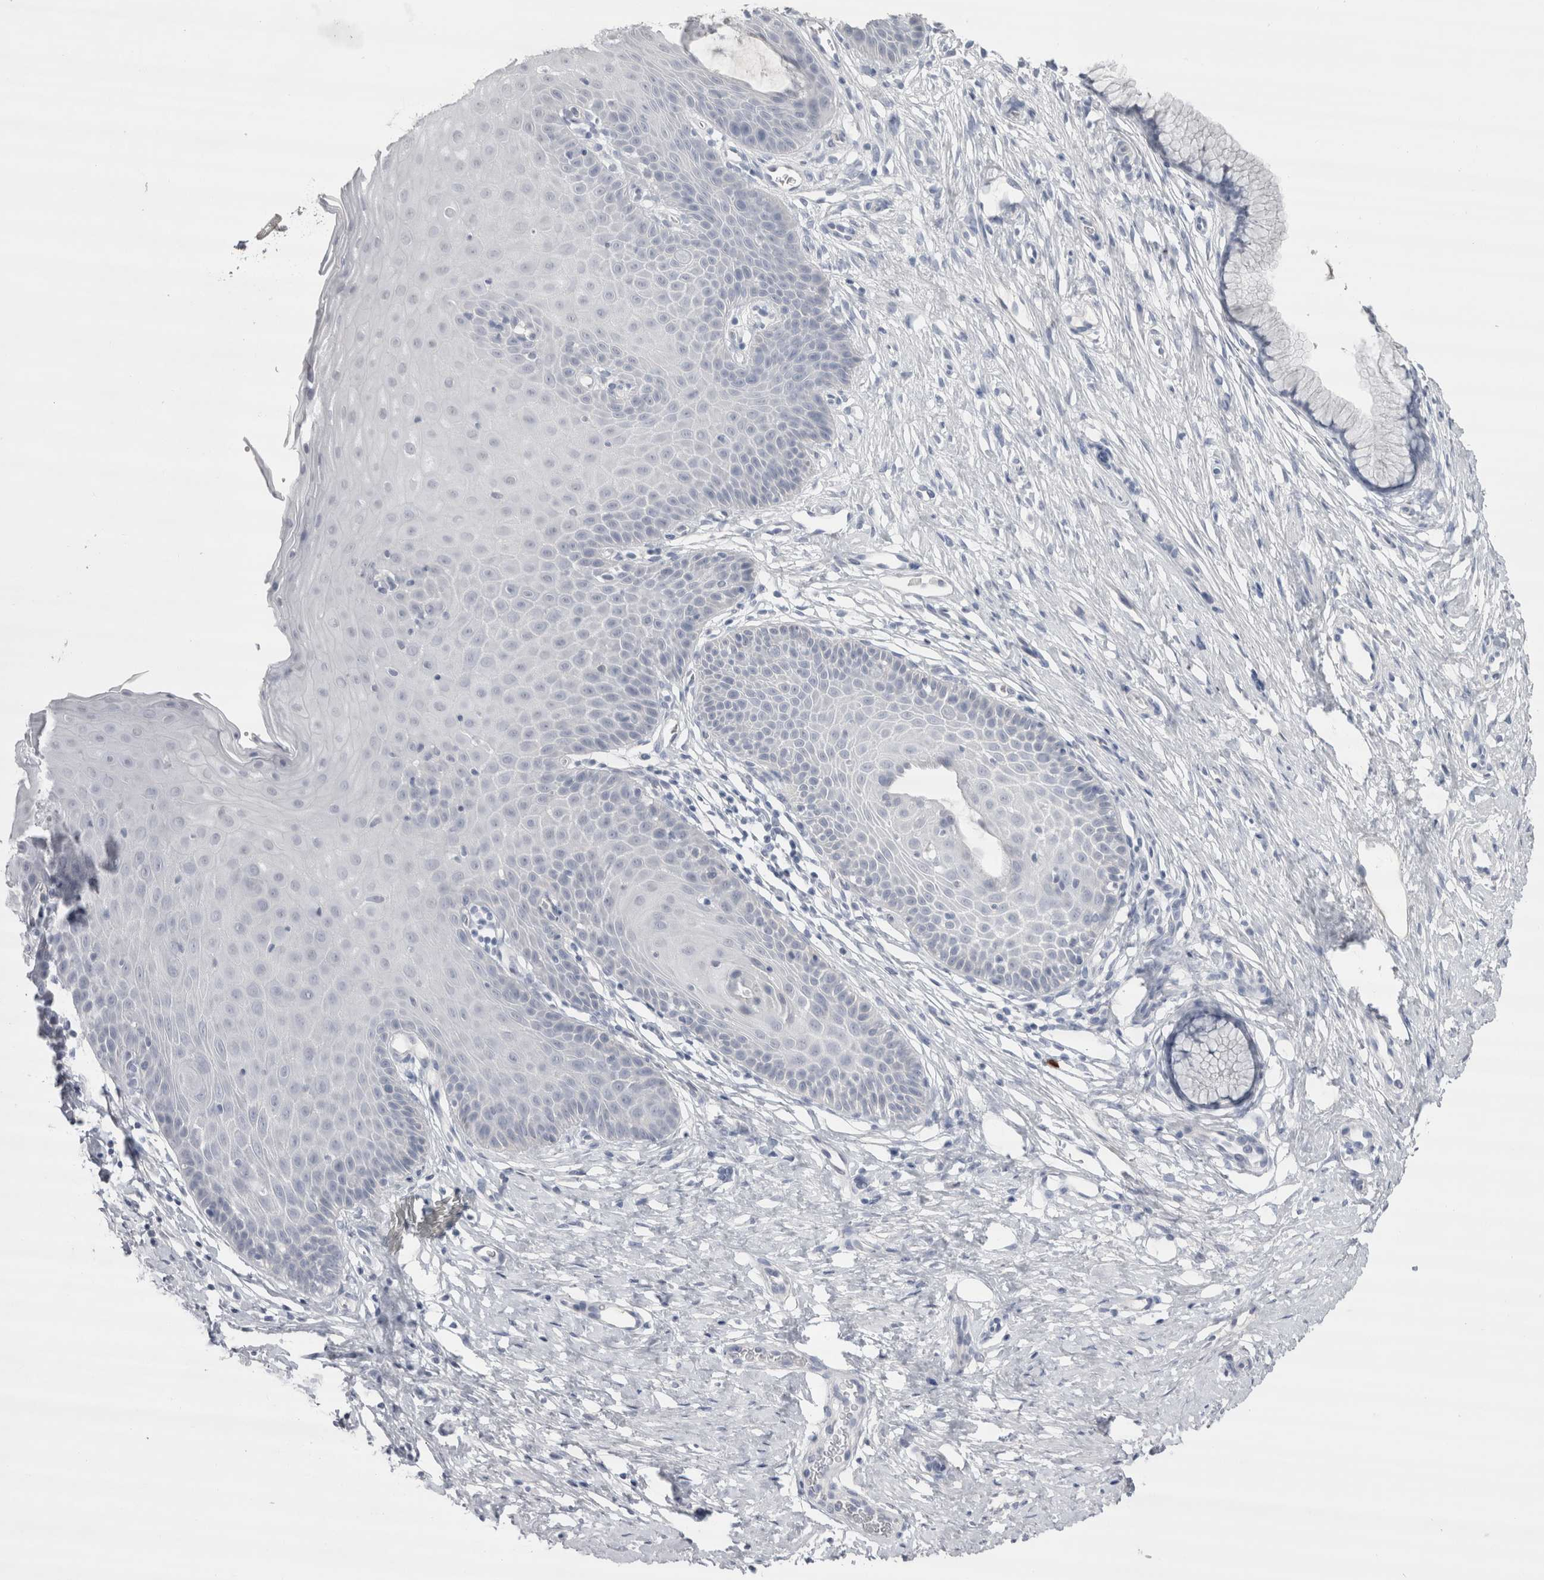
{"staining": {"intensity": "negative", "quantity": "none", "location": "none"}, "tissue": "cervix", "cell_type": "Glandular cells", "image_type": "normal", "snomed": [{"axis": "morphology", "description": "Normal tissue, NOS"}, {"axis": "topography", "description": "Cervix"}], "caption": "Cervix stained for a protein using immunohistochemistry (IHC) displays no positivity glandular cells.", "gene": "CDH17", "patient": {"sex": "female", "age": 36}}